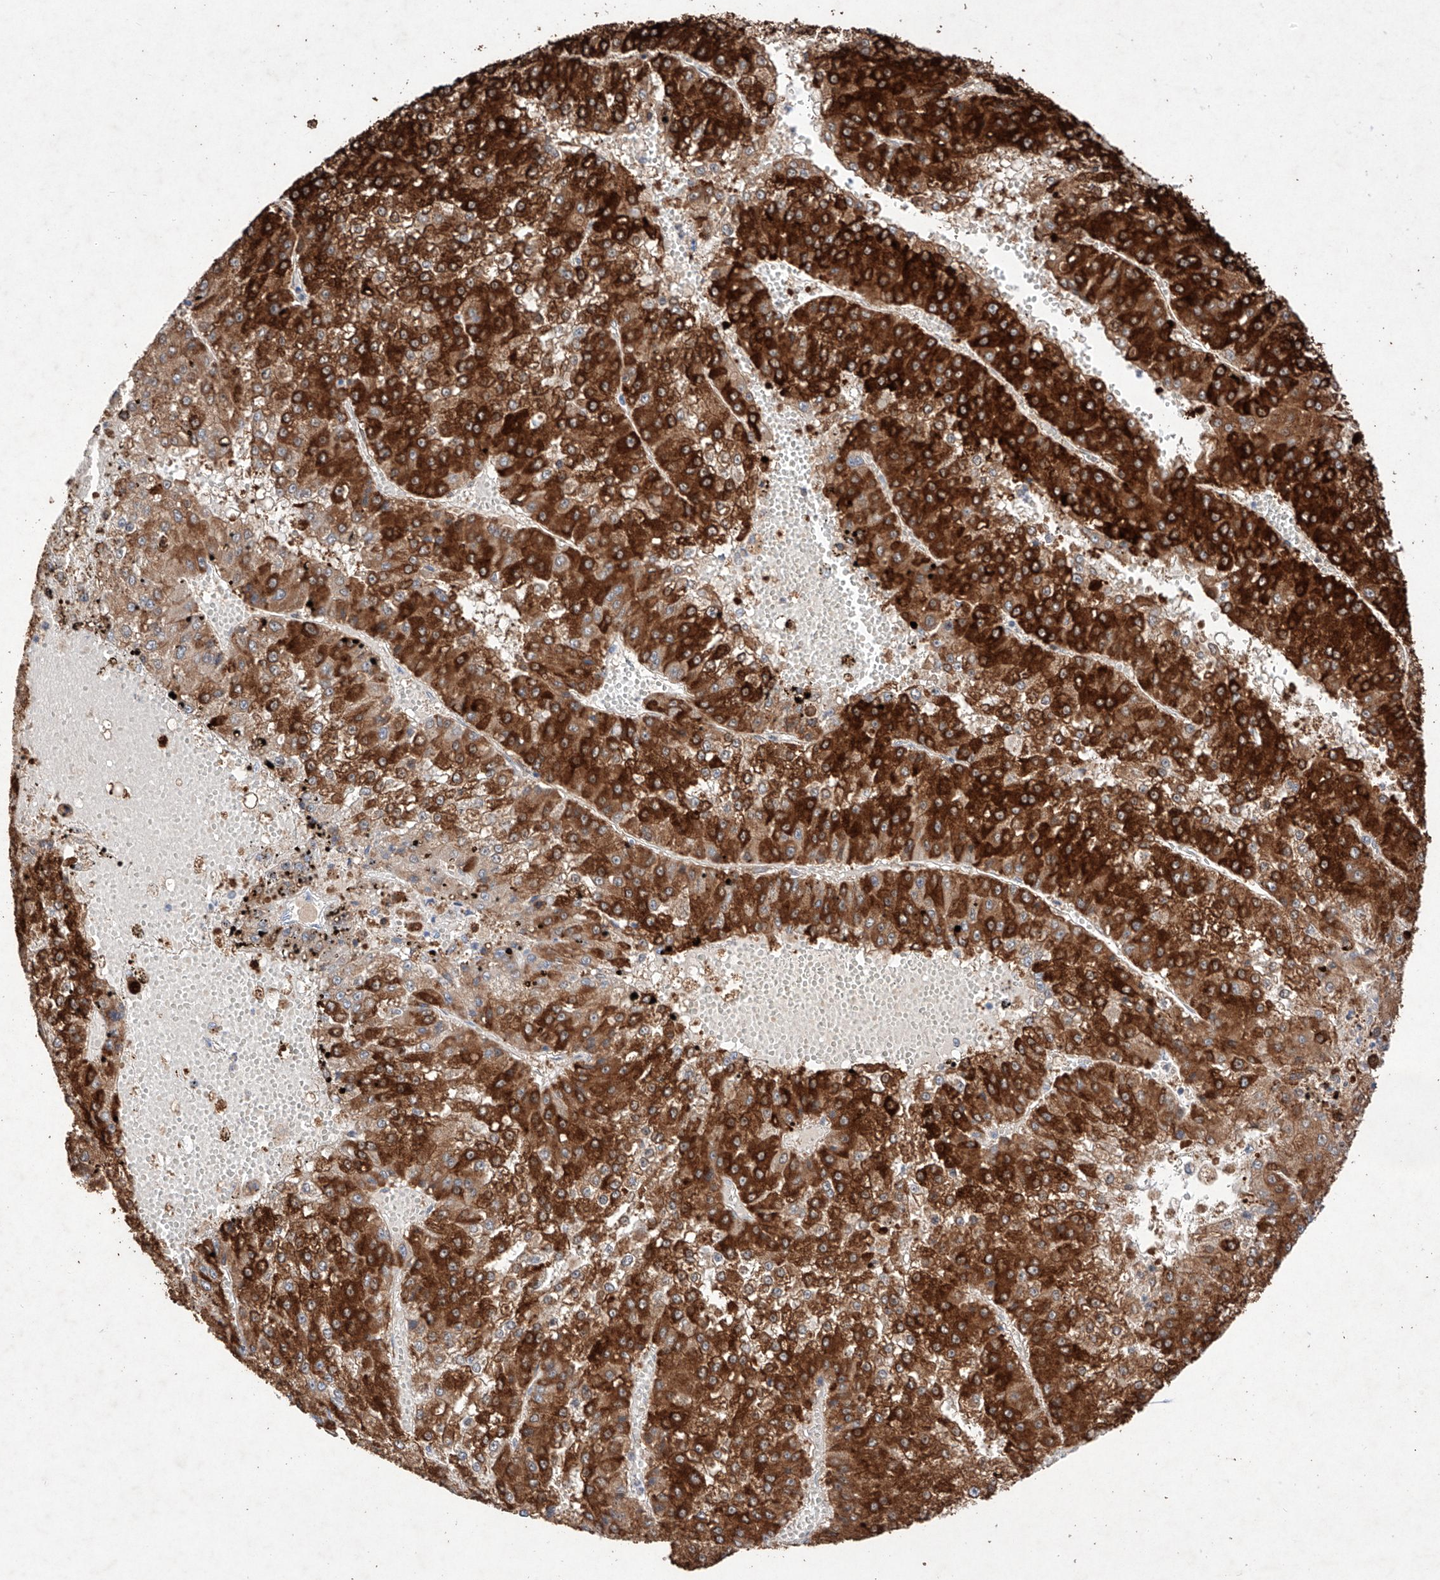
{"staining": {"intensity": "strong", "quantity": ">75%", "location": "cytoplasmic/membranous"}, "tissue": "liver cancer", "cell_type": "Tumor cells", "image_type": "cancer", "snomed": [{"axis": "morphology", "description": "Carcinoma, Hepatocellular, NOS"}, {"axis": "topography", "description": "Liver"}], "caption": "Immunohistochemical staining of hepatocellular carcinoma (liver) demonstrates strong cytoplasmic/membranous protein expression in about >75% of tumor cells. (brown staining indicates protein expression, while blue staining denotes nuclei).", "gene": "C6orf62", "patient": {"sex": "female", "age": 73}}